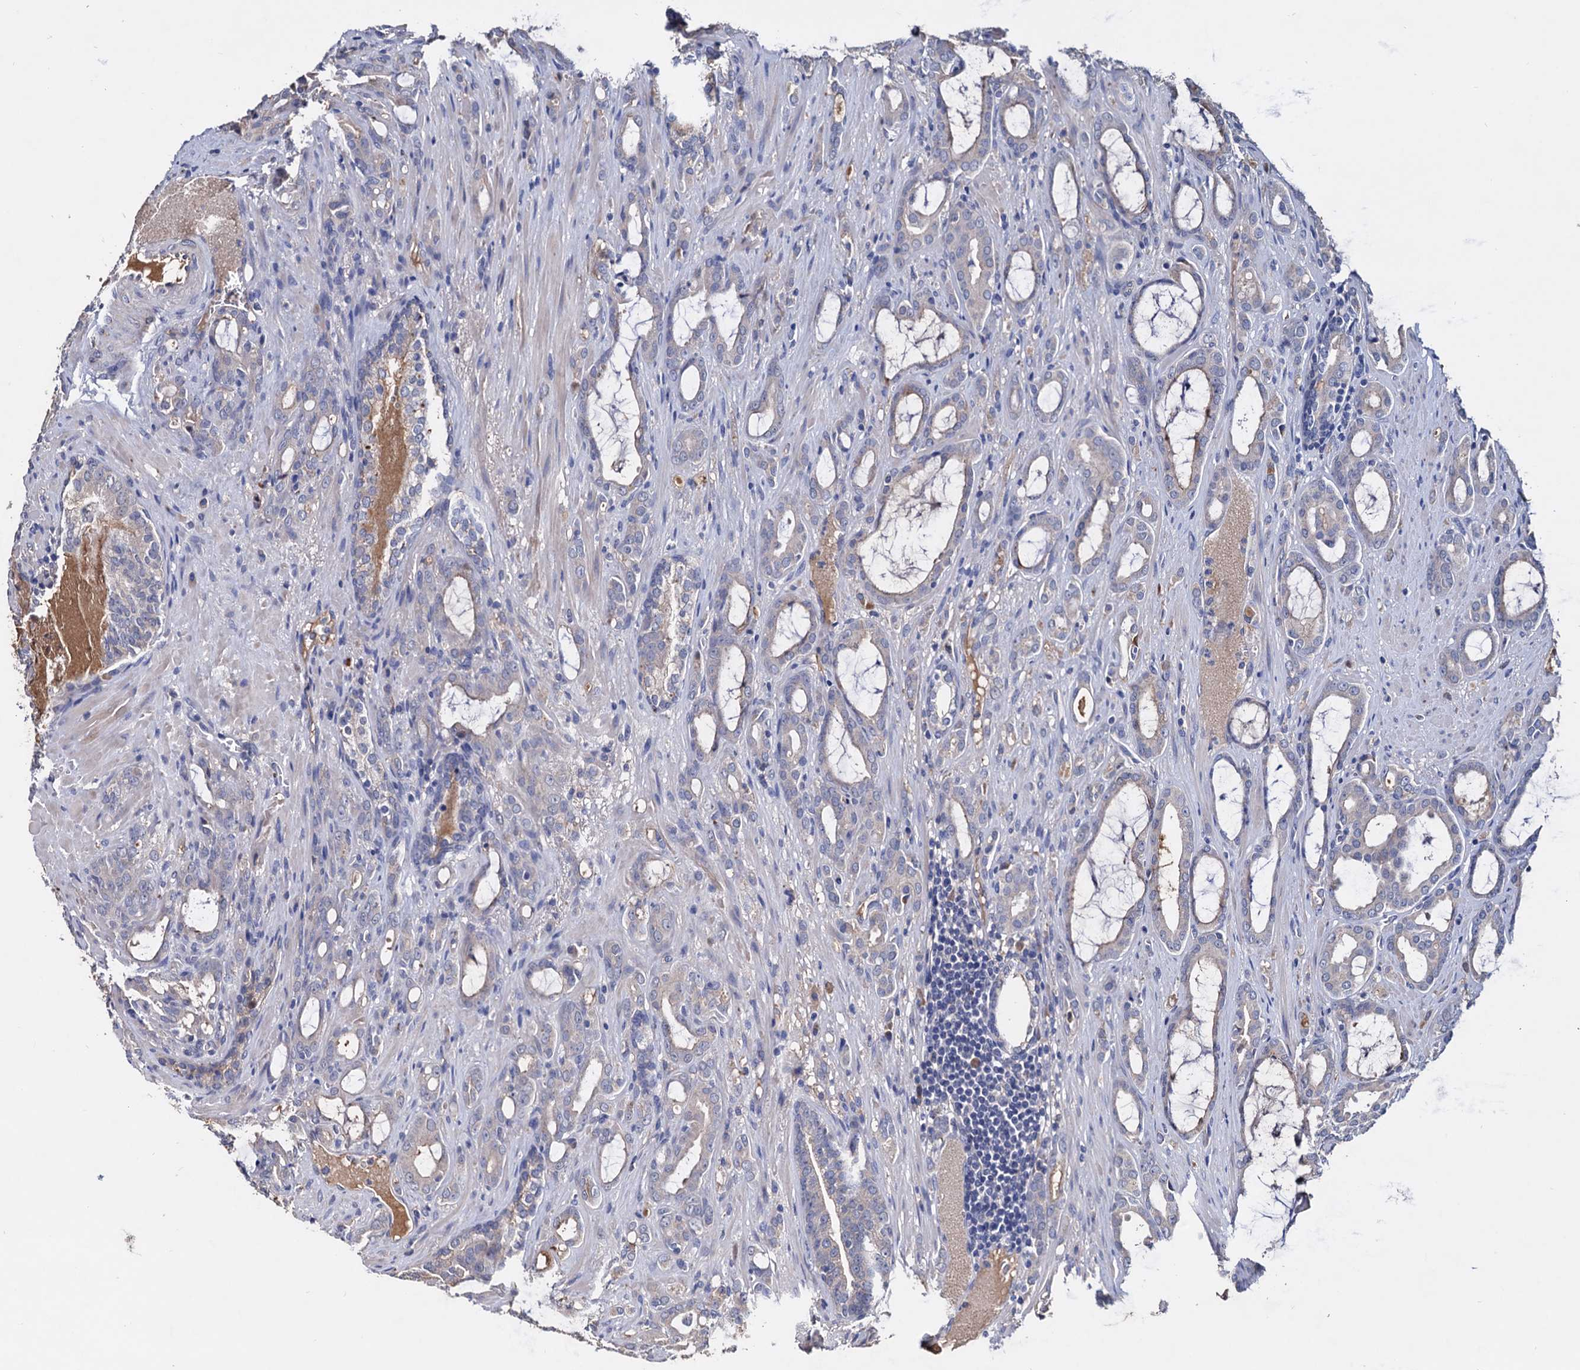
{"staining": {"intensity": "negative", "quantity": "none", "location": "none"}, "tissue": "prostate cancer", "cell_type": "Tumor cells", "image_type": "cancer", "snomed": [{"axis": "morphology", "description": "Adenocarcinoma, High grade"}, {"axis": "topography", "description": "Prostate"}], "caption": "A histopathology image of prostate cancer stained for a protein exhibits no brown staining in tumor cells.", "gene": "NPAS4", "patient": {"sex": "male", "age": 72}}